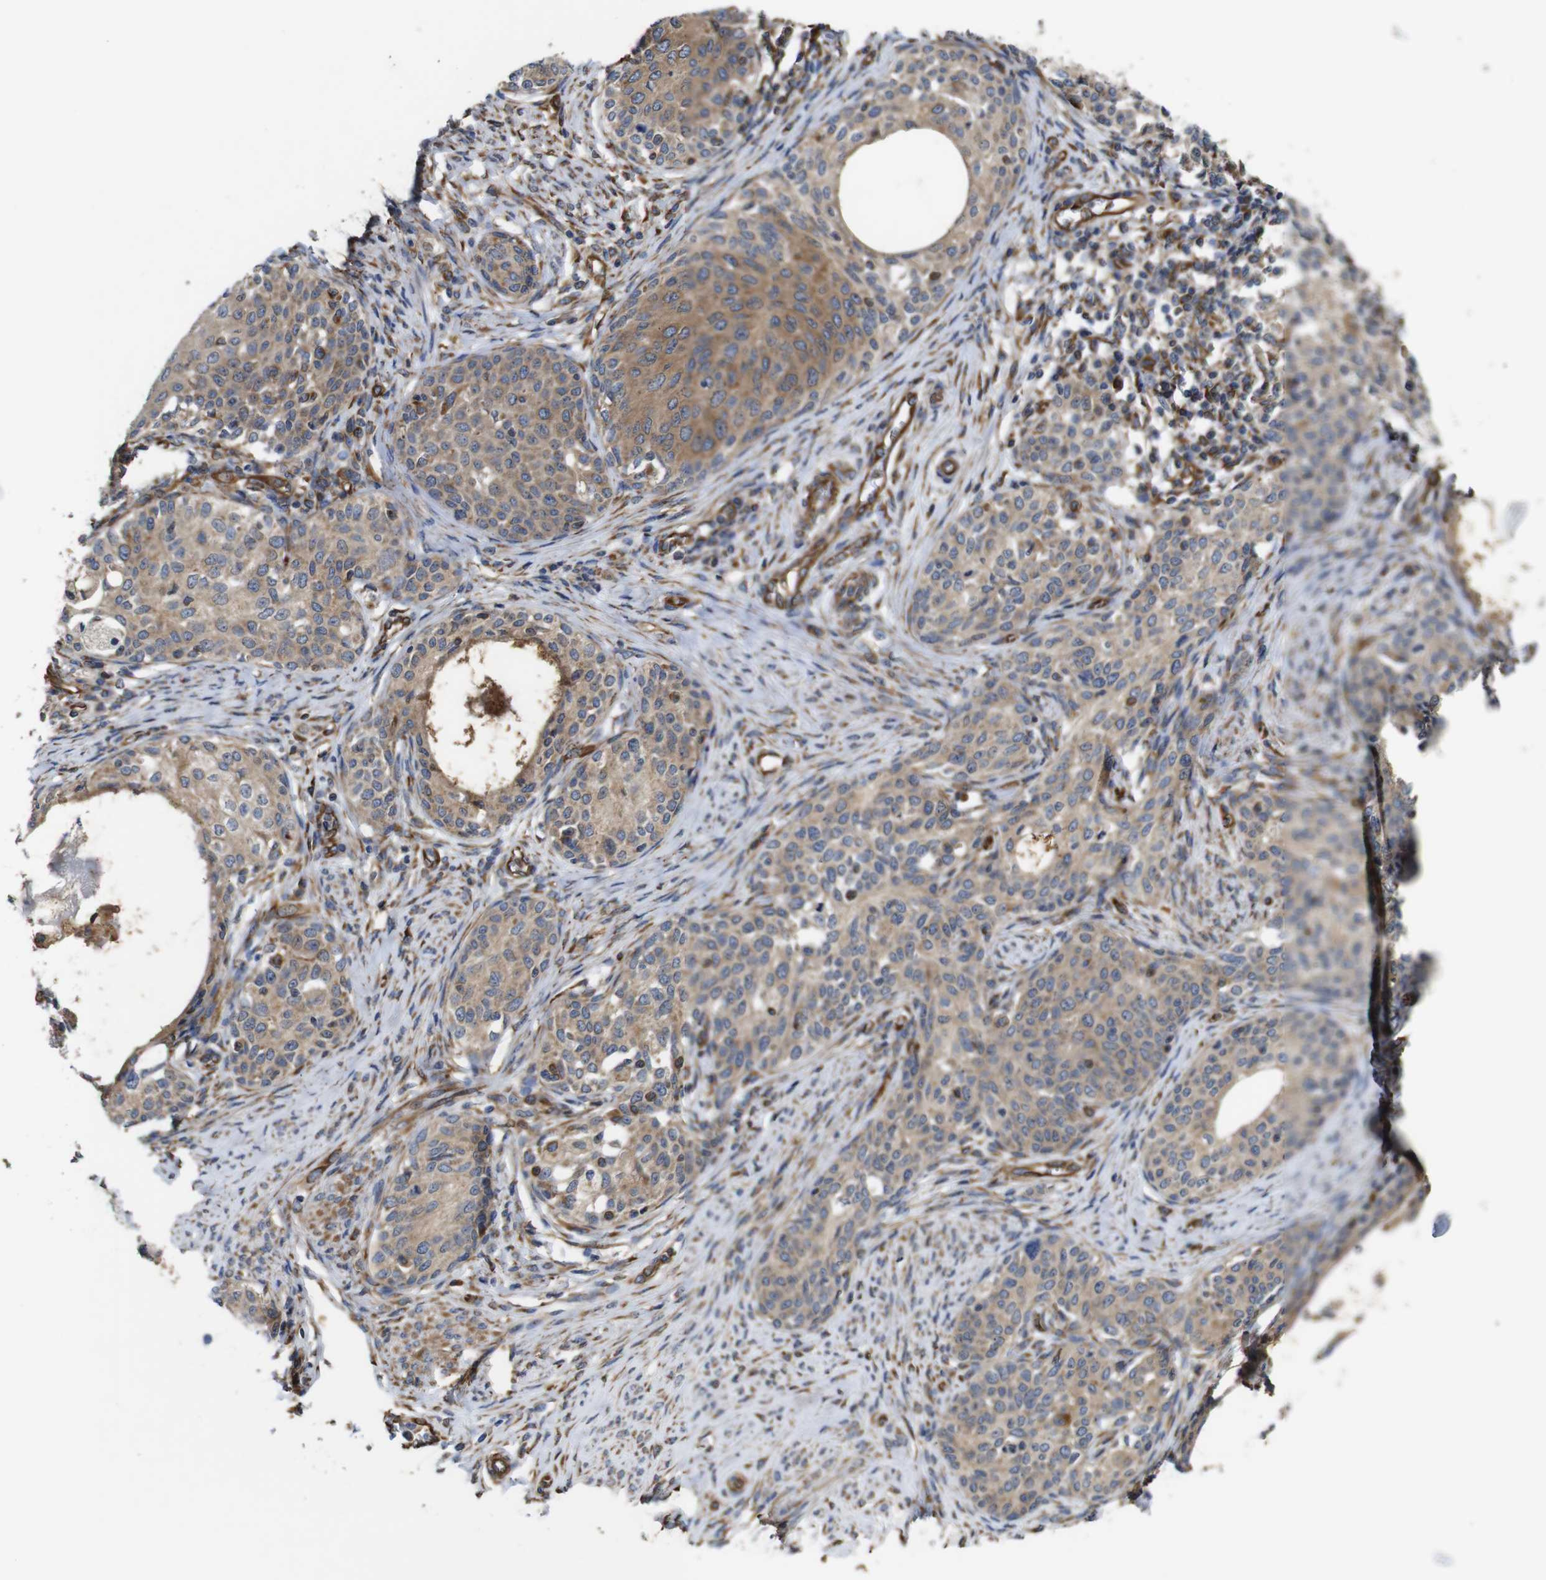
{"staining": {"intensity": "moderate", "quantity": ">75%", "location": "cytoplasmic/membranous"}, "tissue": "cervical cancer", "cell_type": "Tumor cells", "image_type": "cancer", "snomed": [{"axis": "morphology", "description": "Squamous cell carcinoma, NOS"}, {"axis": "morphology", "description": "Adenocarcinoma, NOS"}, {"axis": "topography", "description": "Cervix"}], "caption": "A medium amount of moderate cytoplasmic/membranous staining is seen in about >75% of tumor cells in adenocarcinoma (cervical) tissue. The protein of interest is shown in brown color, while the nuclei are stained blue.", "gene": "POMK", "patient": {"sex": "female", "age": 52}}